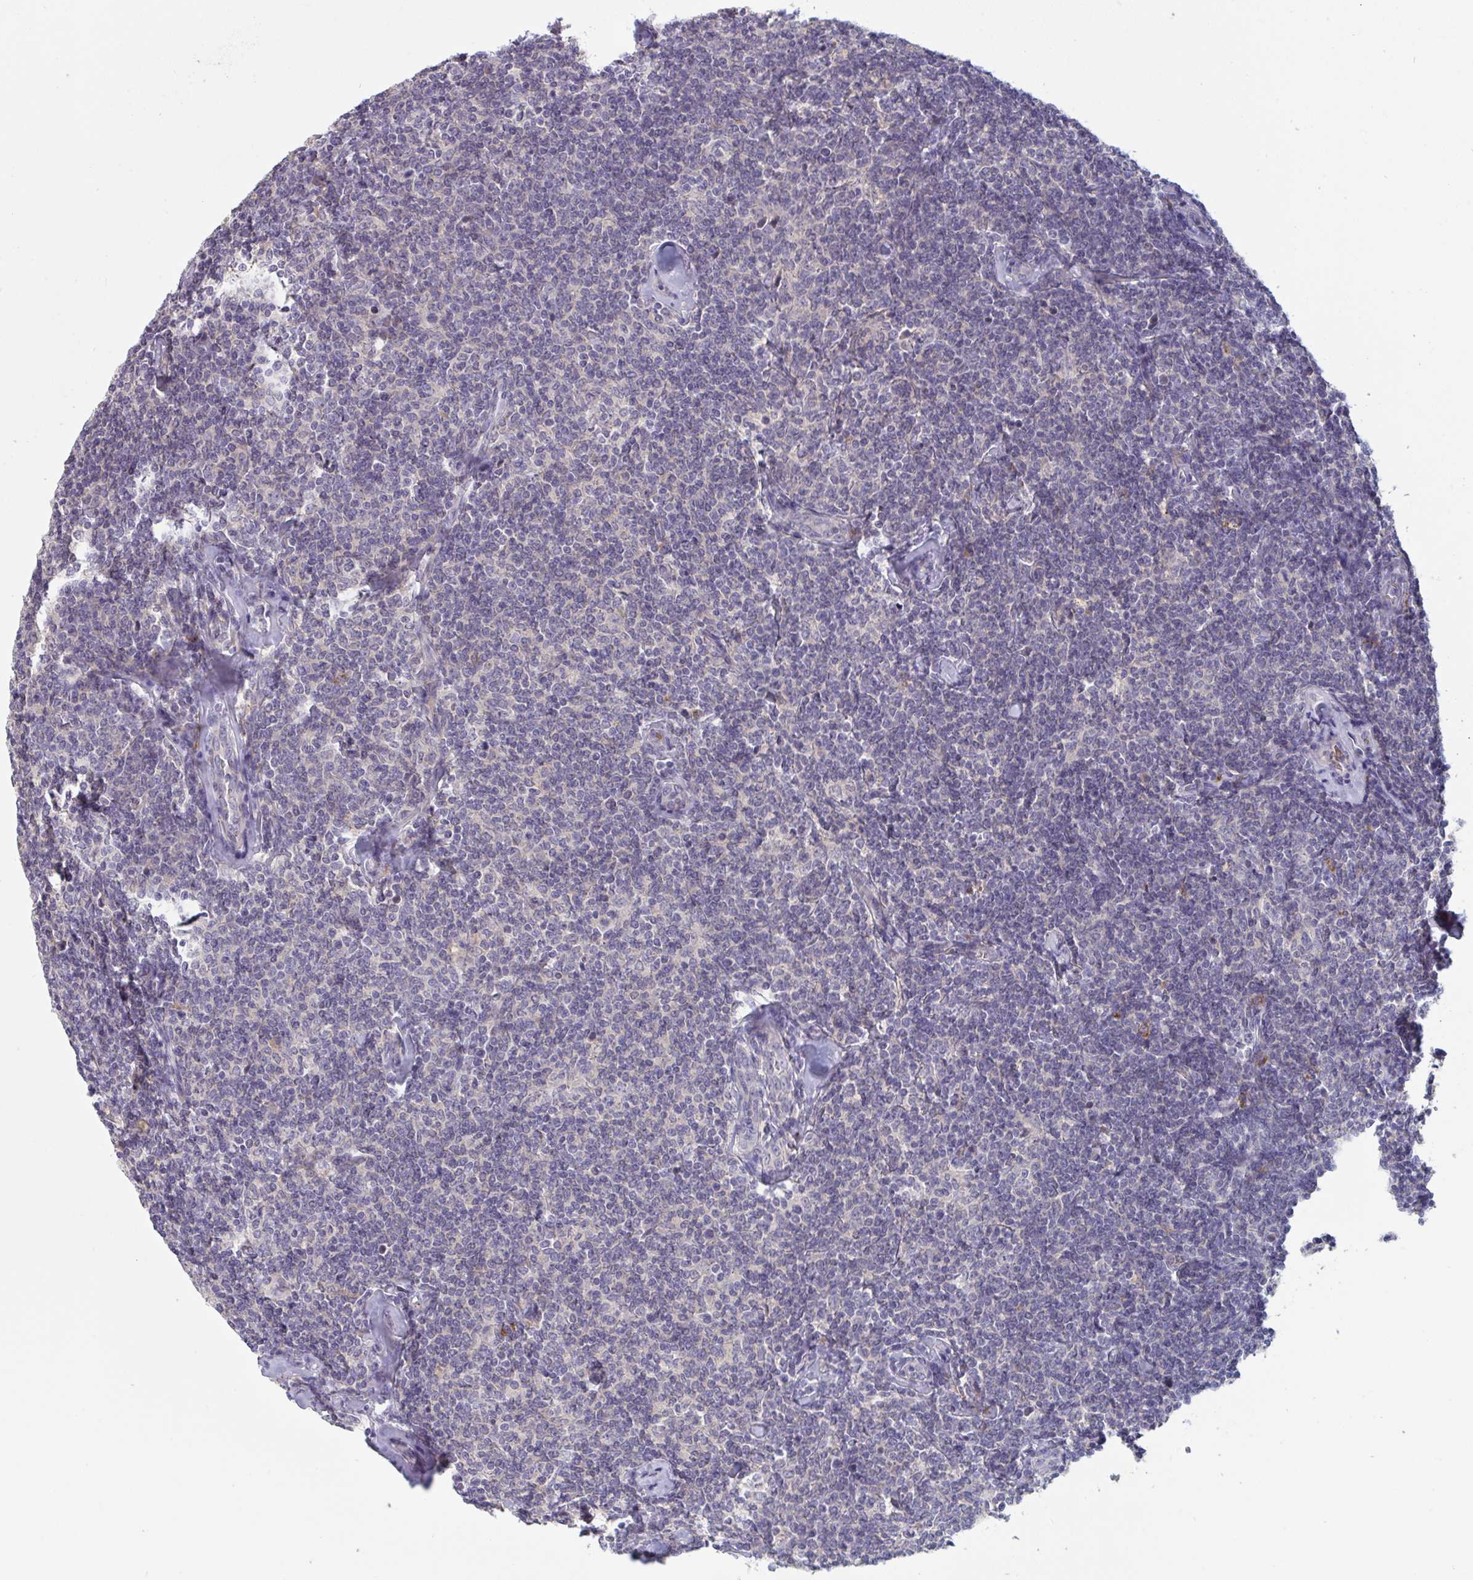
{"staining": {"intensity": "negative", "quantity": "none", "location": "none"}, "tissue": "lymphoma", "cell_type": "Tumor cells", "image_type": "cancer", "snomed": [{"axis": "morphology", "description": "Malignant lymphoma, non-Hodgkin's type, Low grade"}, {"axis": "topography", "description": "Lymph node"}], "caption": "Histopathology image shows no protein positivity in tumor cells of low-grade malignant lymphoma, non-Hodgkin's type tissue. (DAB (3,3'-diaminobenzidine) IHC, high magnification).", "gene": "HGFAC", "patient": {"sex": "female", "age": 56}}